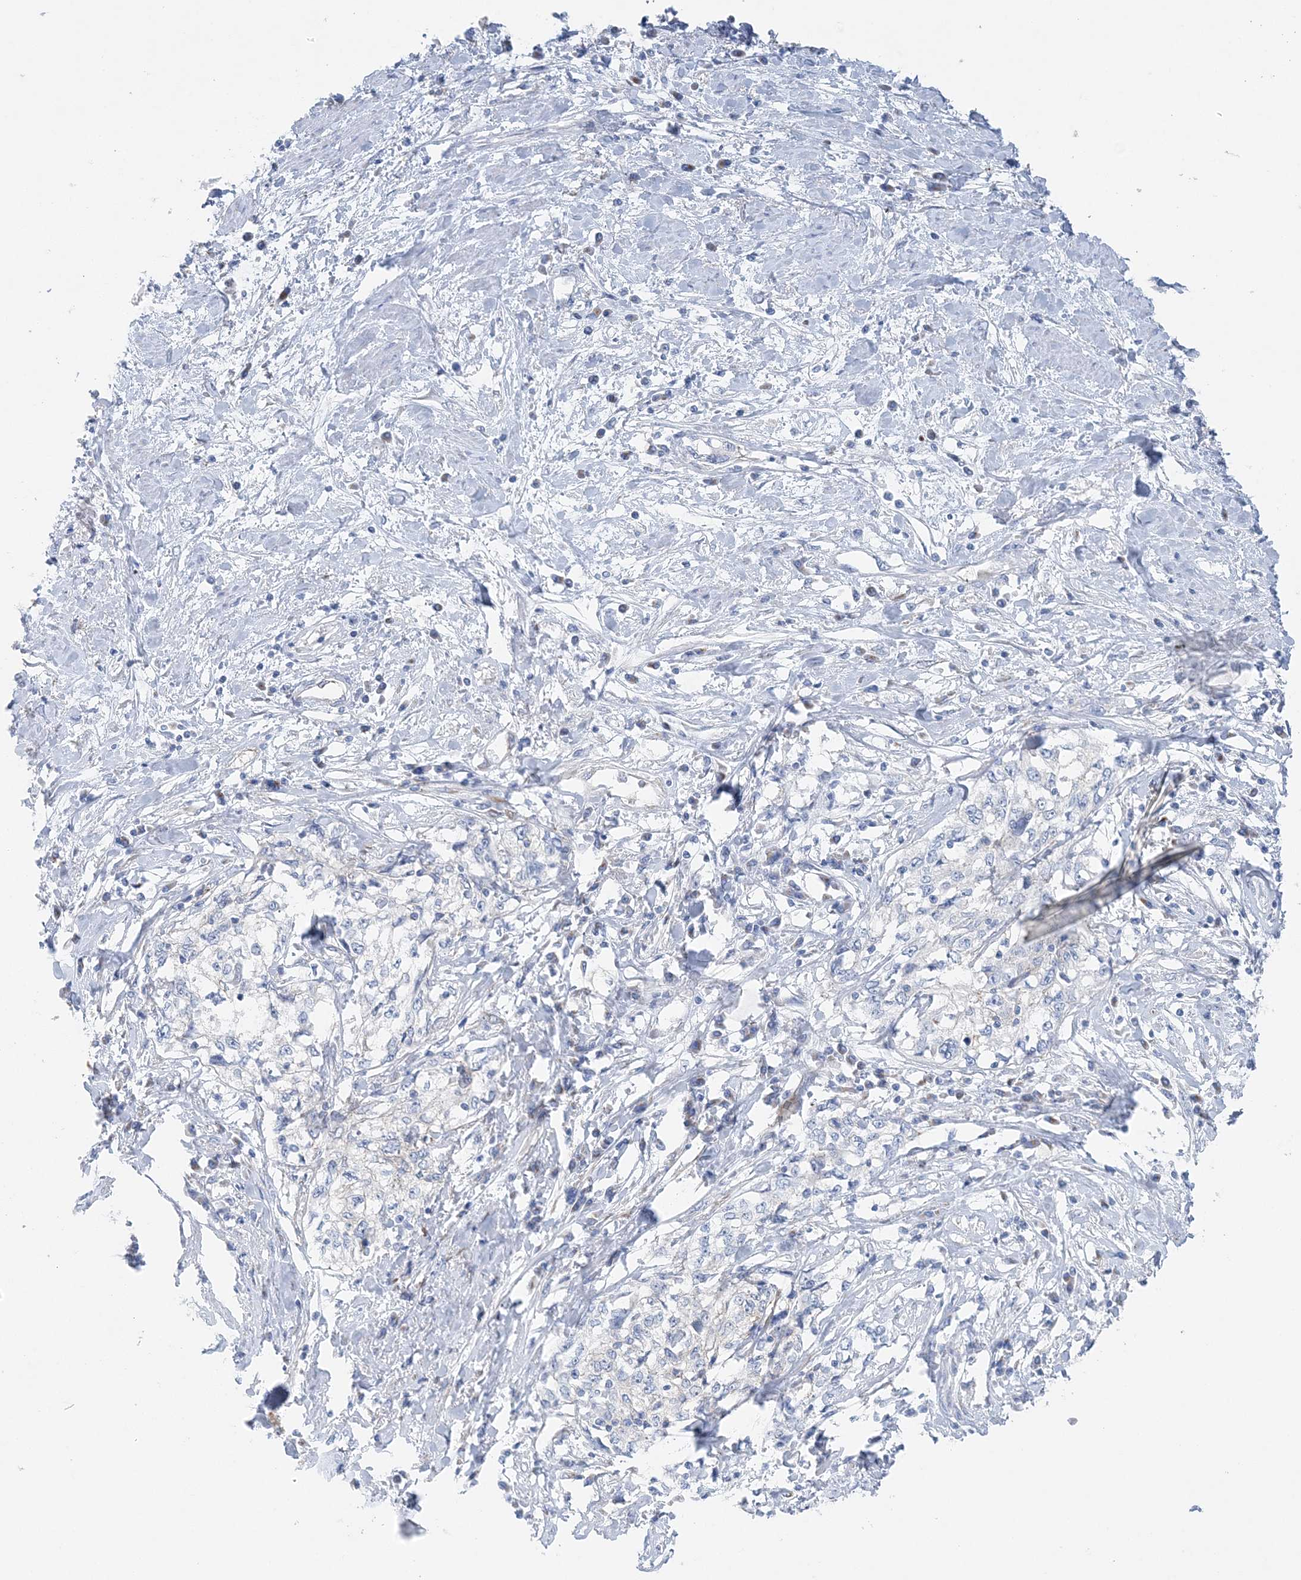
{"staining": {"intensity": "negative", "quantity": "none", "location": "none"}, "tissue": "cervical cancer", "cell_type": "Tumor cells", "image_type": "cancer", "snomed": [{"axis": "morphology", "description": "Squamous cell carcinoma, NOS"}, {"axis": "topography", "description": "Cervix"}], "caption": "Cervical squamous cell carcinoma was stained to show a protein in brown. There is no significant staining in tumor cells. (Stains: DAB (3,3'-diaminobenzidine) immunohistochemistry (IHC) with hematoxylin counter stain, Microscopy: brightfield microscopy at high magnification).", "gene": "SLC5A6", "patient": {"sex": "female", "age": 57}}